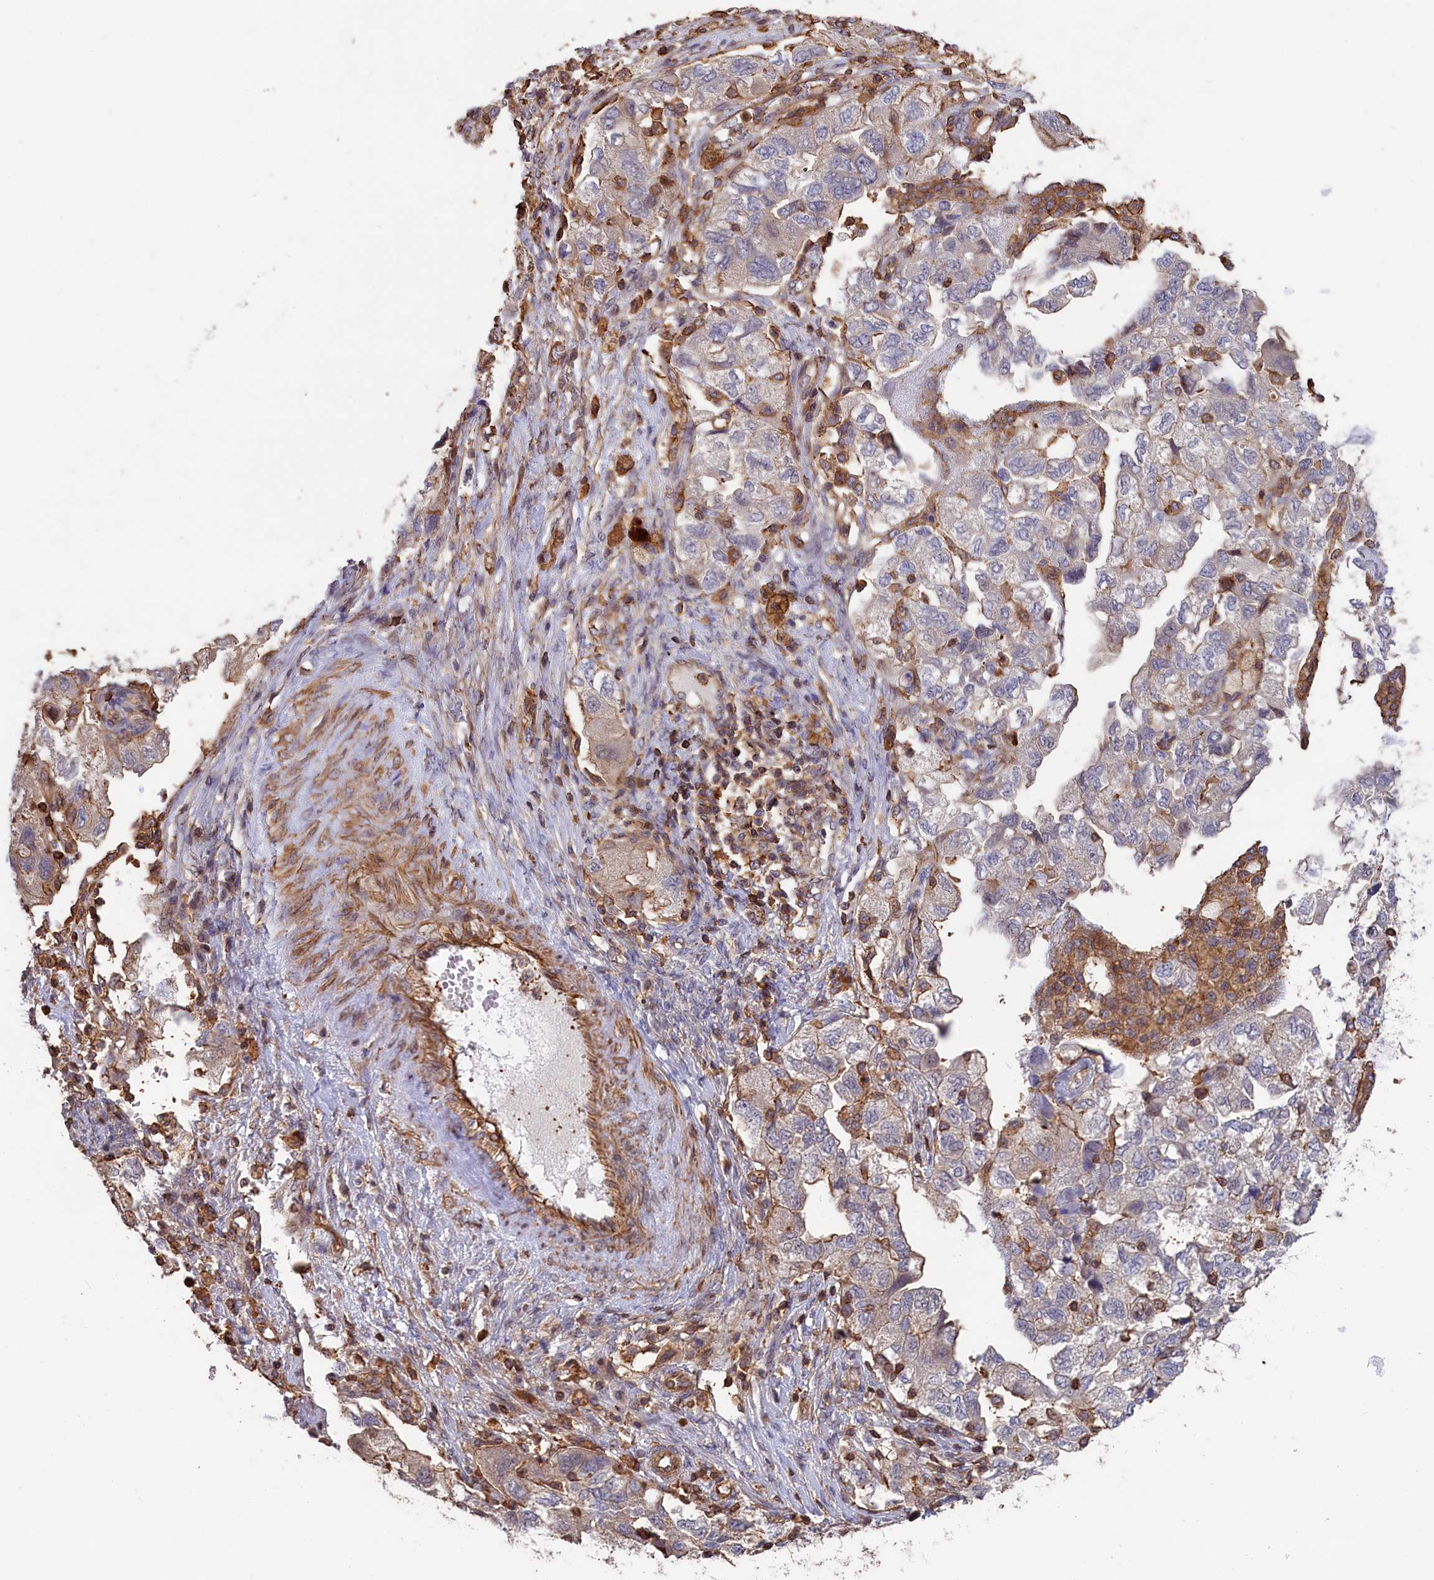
{"staining": {"intensity": "negative", "quantity": "none", "location": "none"}, "tissue": "ovarian cancer", "cell_type": "Tumor cells", "image_type": "cancer", "snomed": [{"axis": "morphology", "description": "Carcinoma, NOS"}, {"axis": "morphology", "description": "Cystadenocarcinoma, serous, NOS"}, {"axis": "topography", "description": "Ovary"}], "caption": "High power microscopy image of an immunohistochemistry (IHC) micrograph of ovarian cancer, revealing no significant staining in tumor cells. (Brightfield microscopy of DAB IHC at high magnification).", "gene": "ANKRD27", "patient": {"sex": "female", "age": 69}}